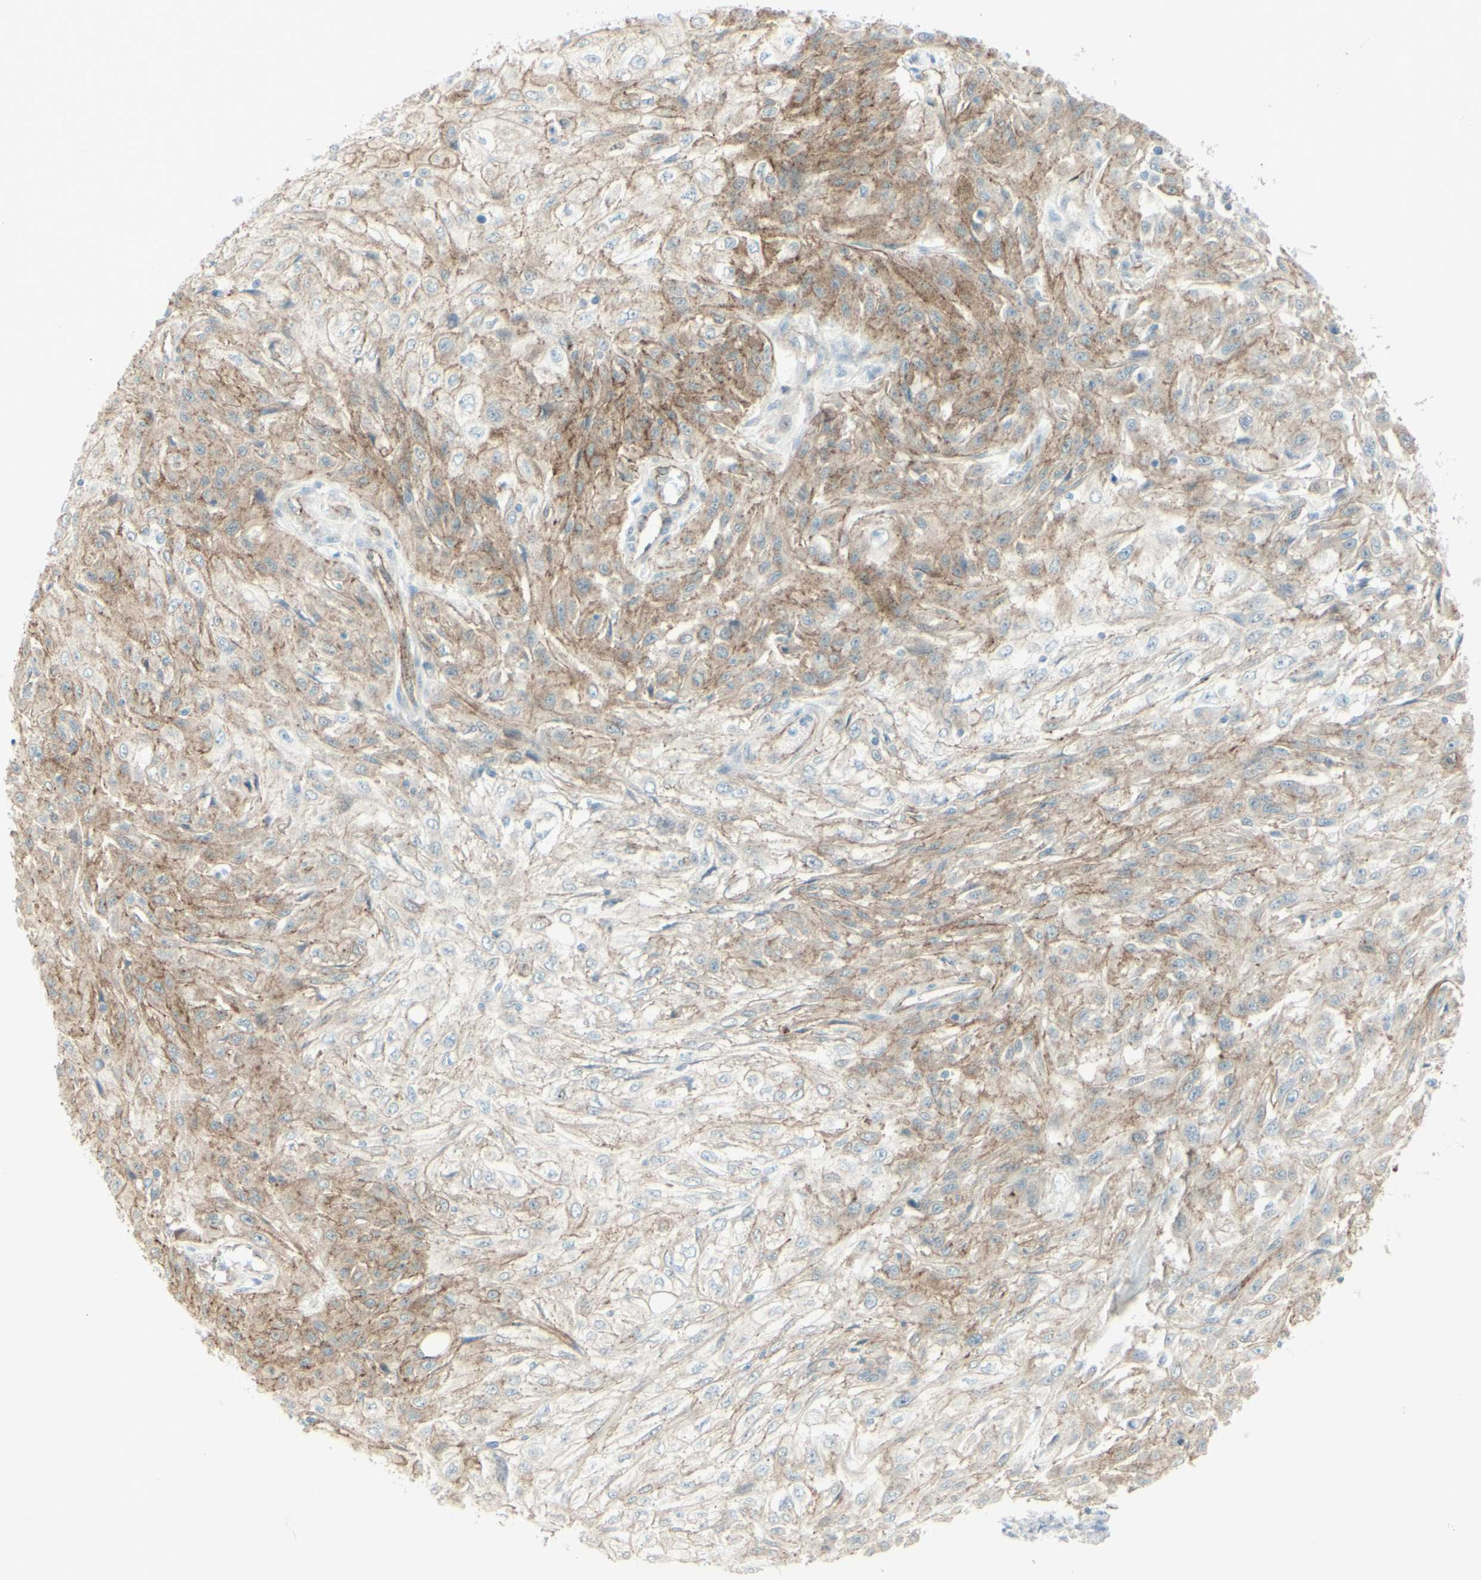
{"staining": {"intensity": "moderate", "quantity": "25%-75%", "location": "cytoplasmic/membranous"}, "tissue": "skin cancer", "cell_type": "Tumor cells", "image_type": "cancer", "snomed": [{"axis": "morphology", "description": "Squamous cell carcinoma, NOS"}, {"axis": "topography", "description": "Skin"}], "caption": "Protein expression by immunohistochemistry shows moderate cytoplasmic/membranous positivity in approximately 25%-75% of tumor cells in skin cancer (squamous cell carcinoma).", "gene": "MYO6", "patient": {"sex": "male", "age": 75}}